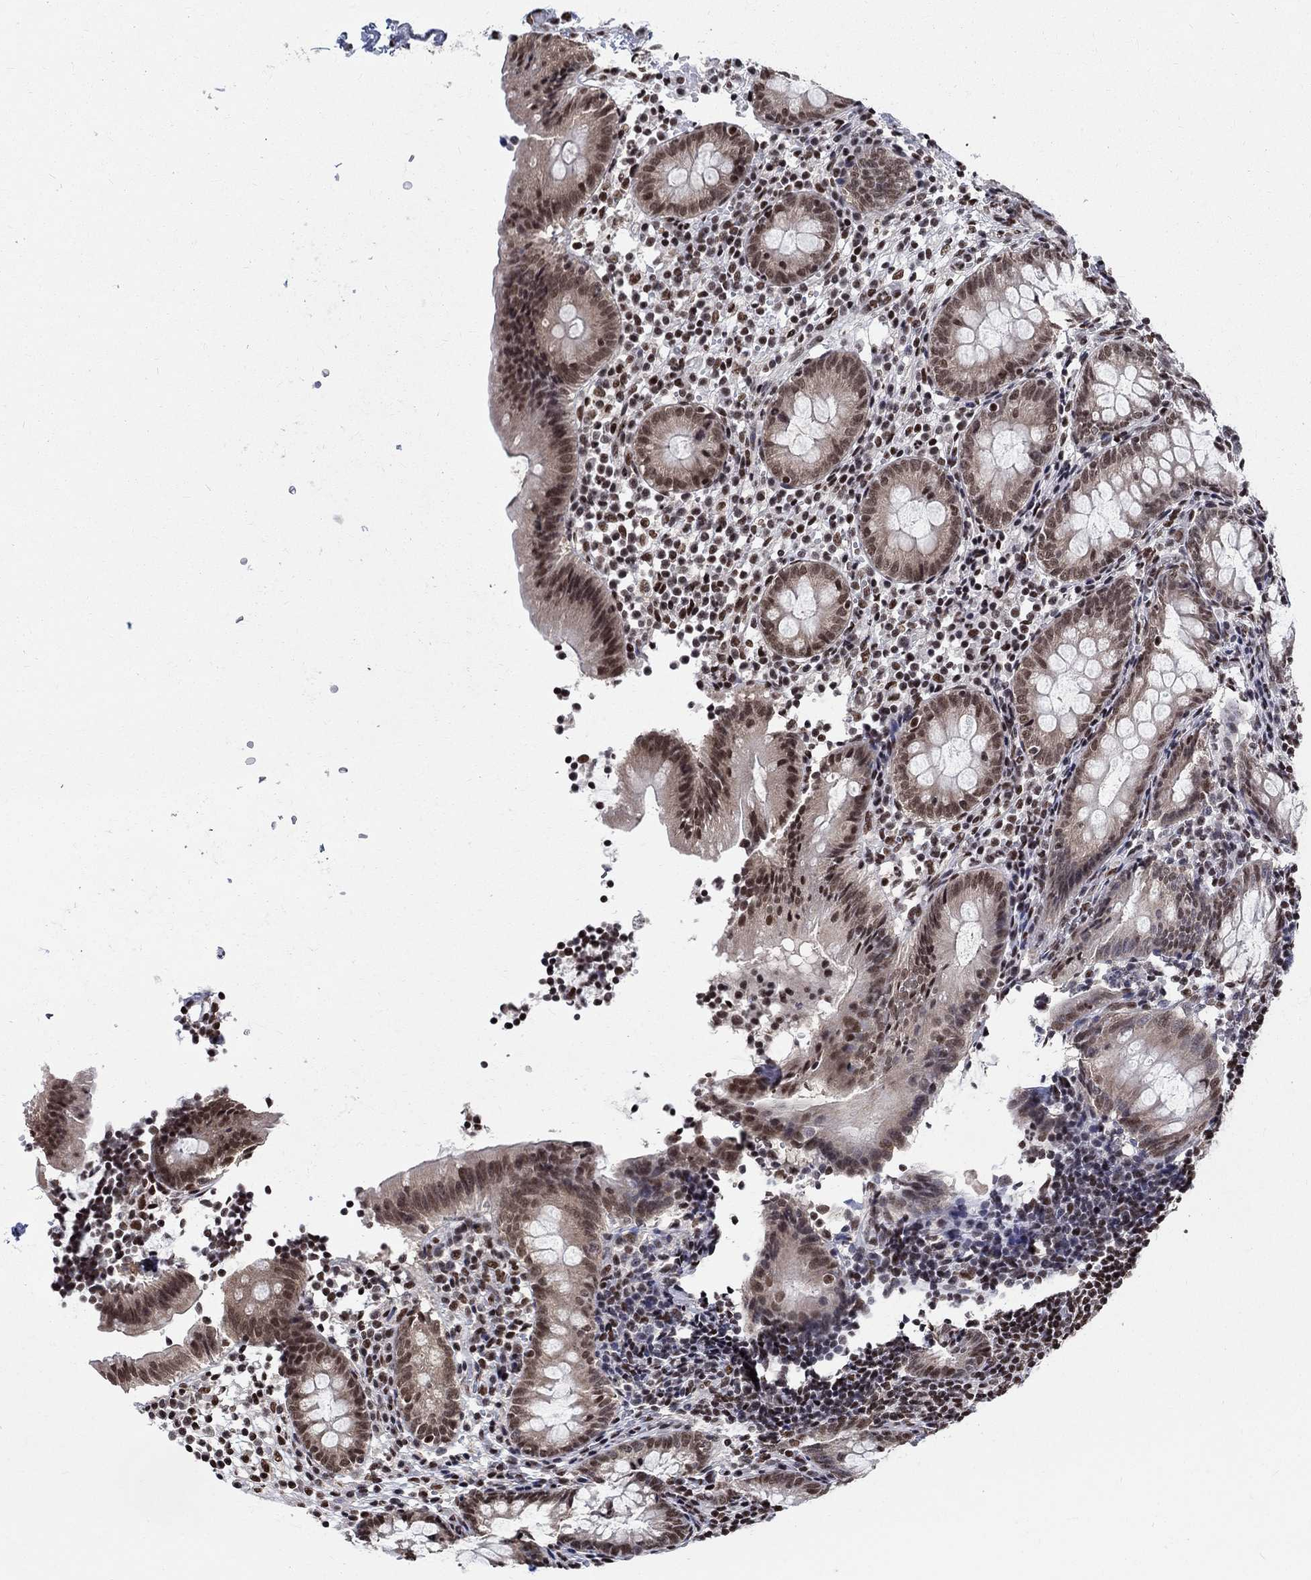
{"staining": {"intensity": "moderate", "quantity": "25%-75%", "location": "nuclear"}, "tissue": "appendix", "cell_type": "Glandular cells", "image_type": "normal", "snomed": [{"axis": "morphology", "description": "Normal tissue, NOS"}, {"axis": "topography", "description": "Appendix"}], "caption": "A medium amount of moderate nuclear positivity is present in approximately 25%-75% of glandular cells in benign appendix. (Brightfield microscopy of DAB IHC at high magnification).", "gene": "FBXO16", "patient": {"sex": "female", "age": 40}}